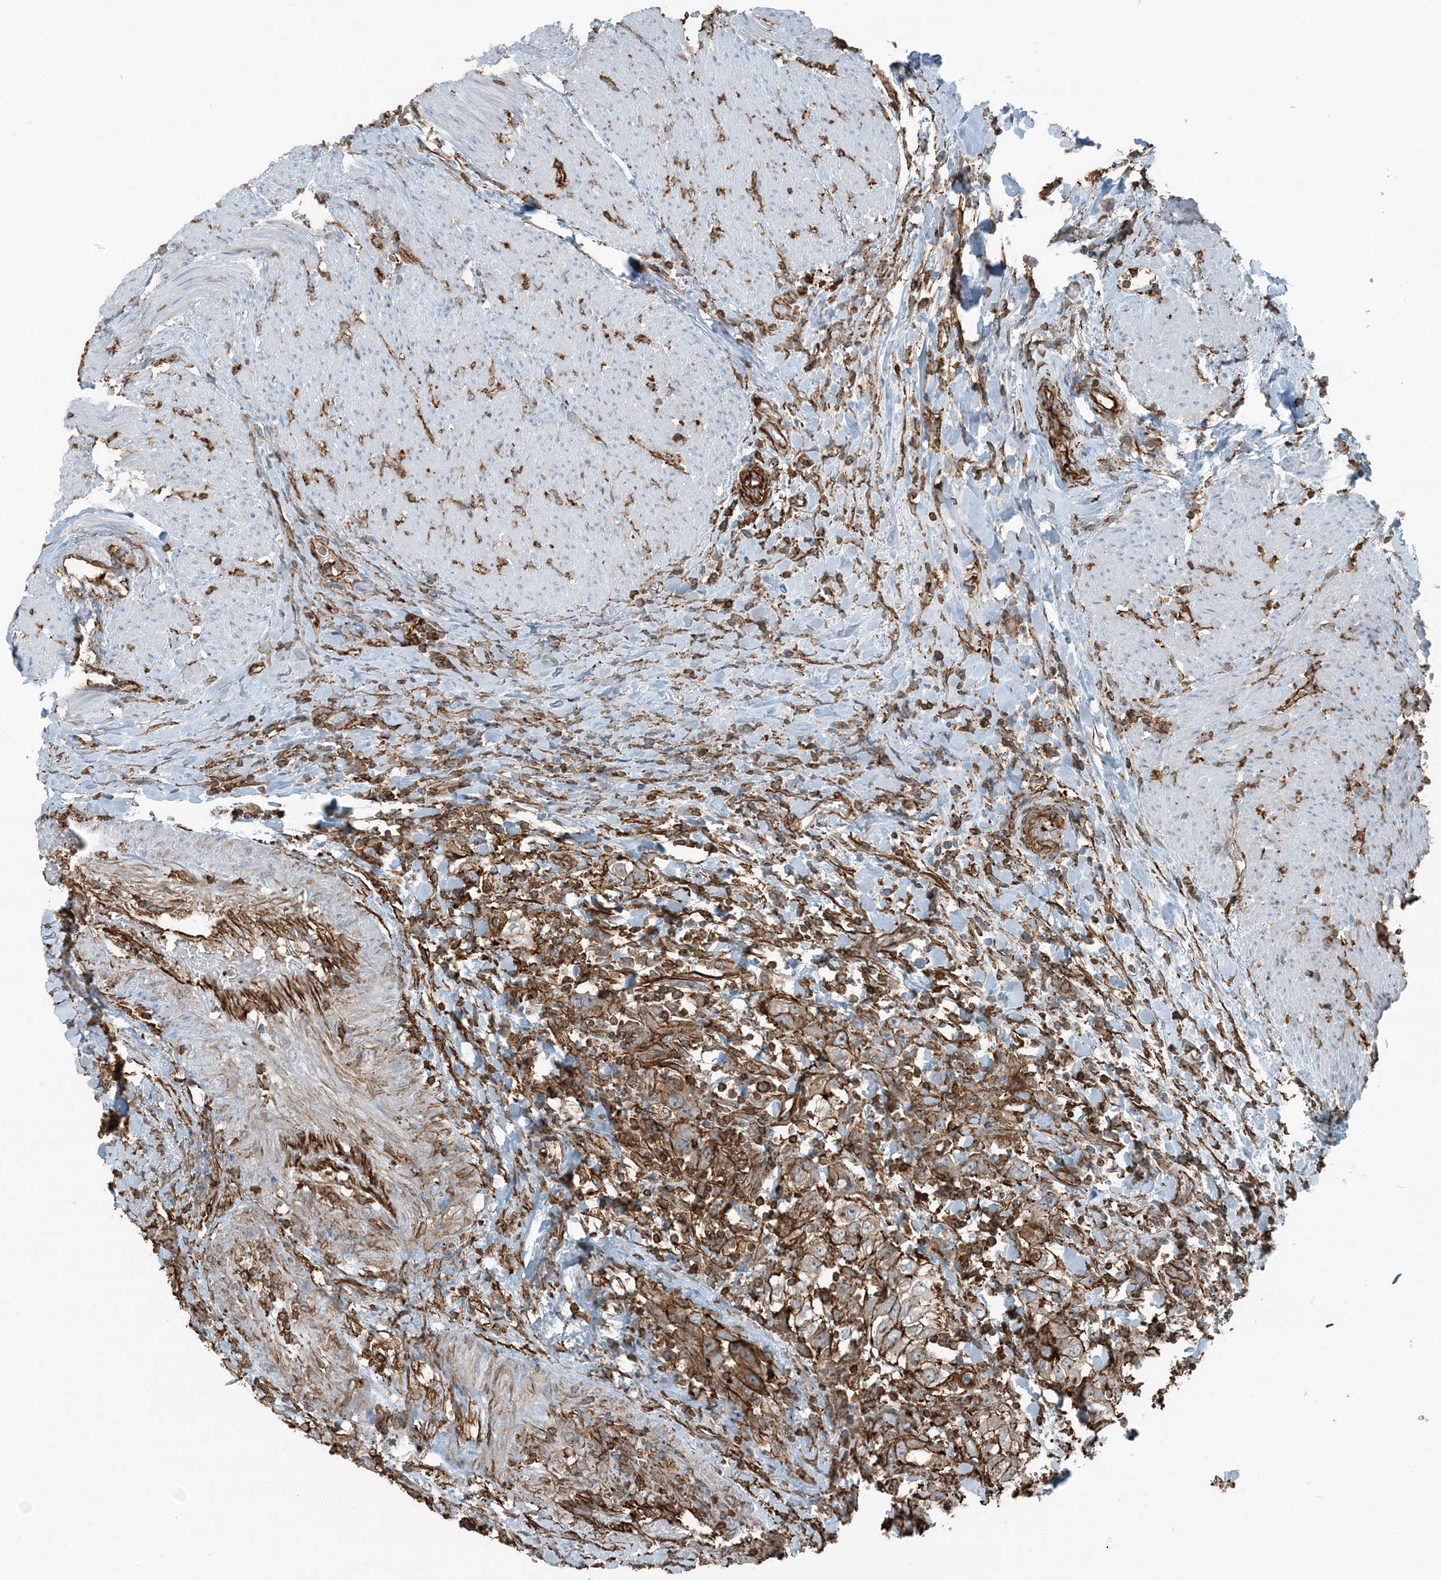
{"staining": {"intensity": "strong", "quantity": "25%-75%", "location": "cytoplasmic/membranous"}, "tissue": "urothelial cancer", "cell_type": "Tumor cells", "image_type": "cancer", "snomed": [{"axis": "morphology", "description": "Urothelial carcinoma, High grade"}, {"axis": "topography", "description": "Urinary bladder"}], "caption": "Urothelial cancer was stained to show a protein in brown. There is high levels of strong cytoplasmic/membranous expression in approximately 25%-75% of tumor cells.", "gene": "APOBEC3C", "patient": {"sex": "female", "age": 80}}